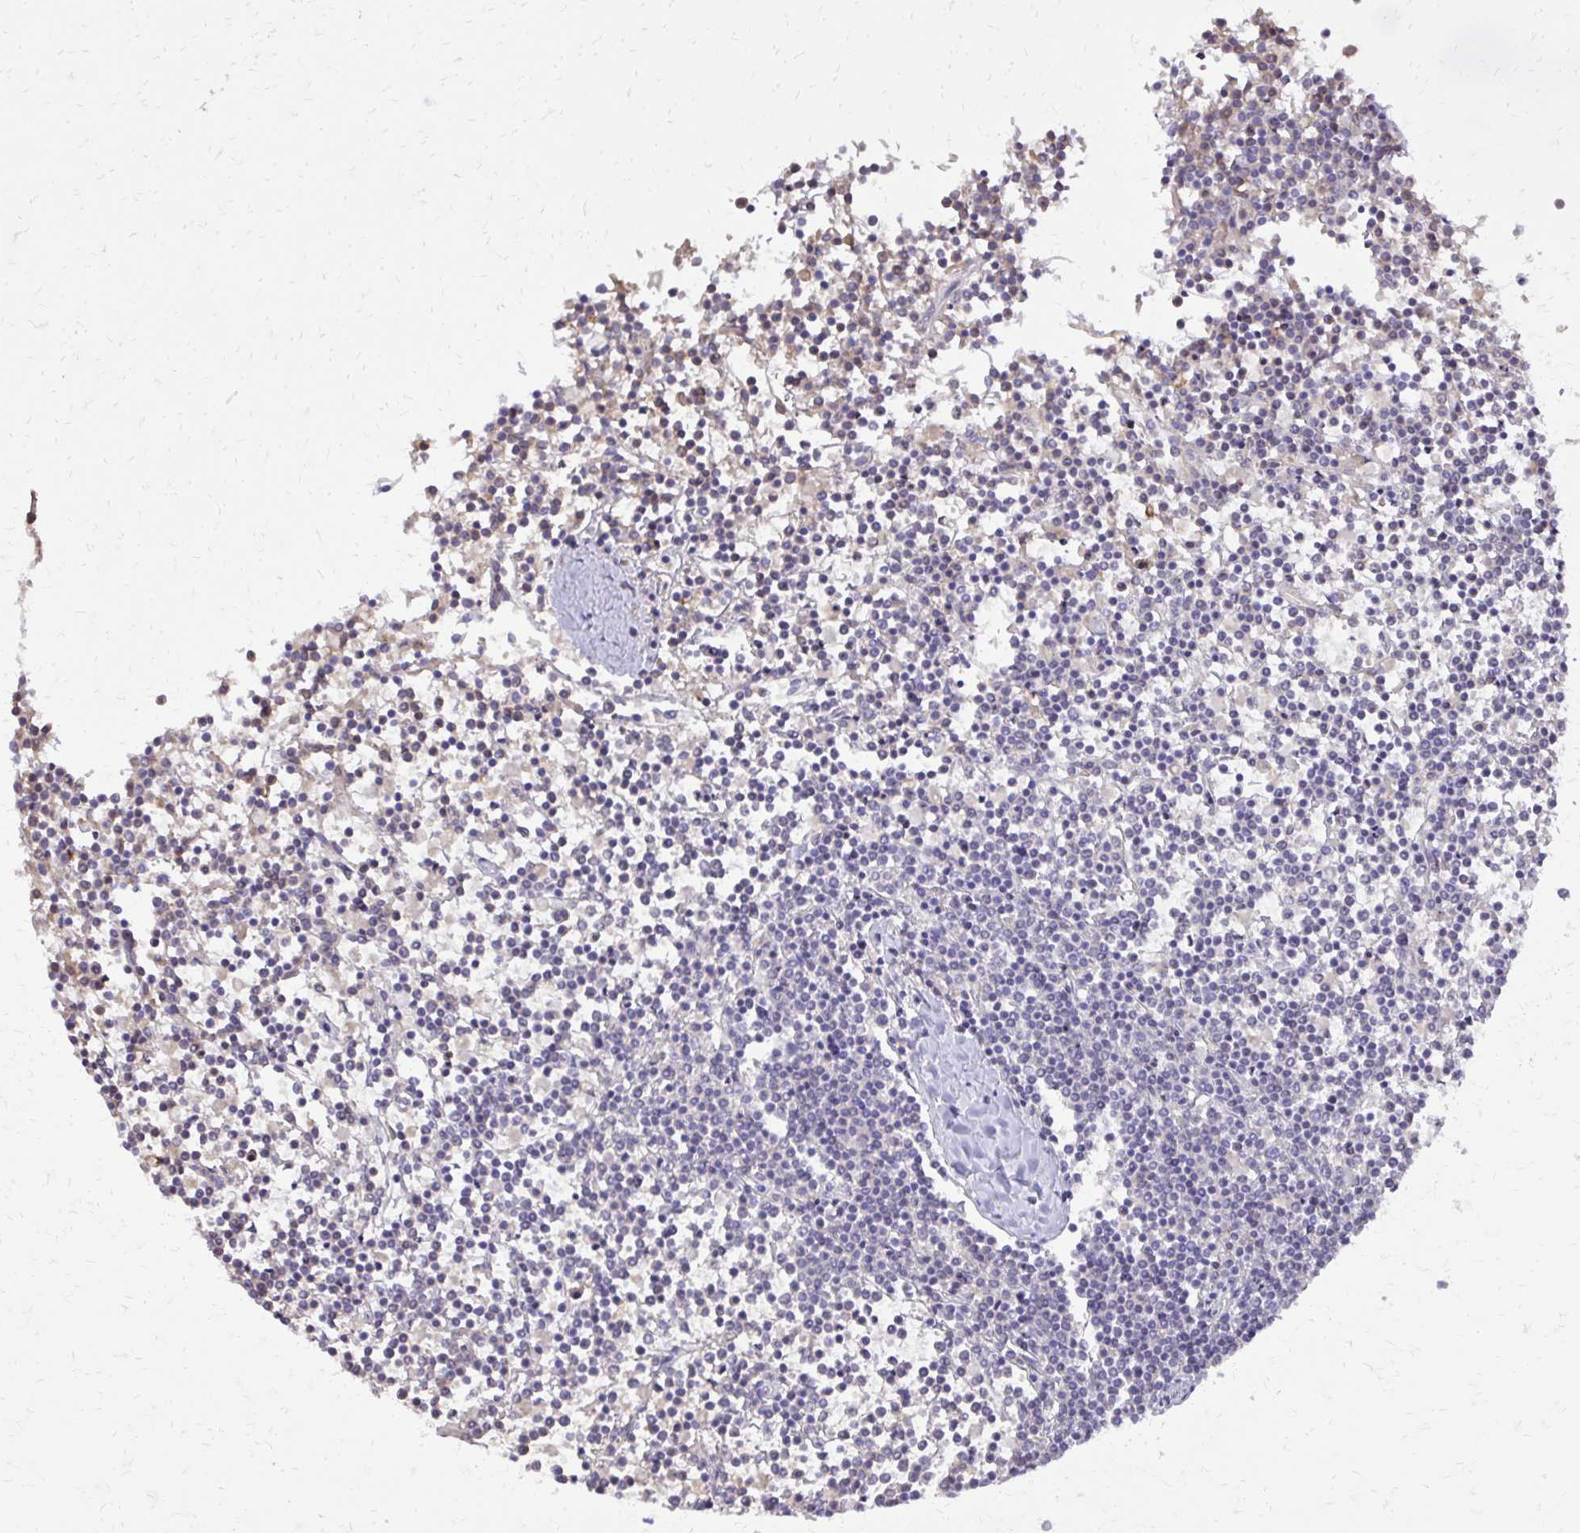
{"staining": {"intensity": "negative", "quantity": "none", "location": "none"}, "tissue": "lymphoma", "cell_type": "Tumor cells", "image_type": "cancer", "snomed": [{"axis": "morphology", "description": "Malignant lymphoma, non-Hodgkin's type, Low grade"}, {"axis": "topography", "description": "Spleen"}], "caption": "Immunohistochemistry micrograph of low-grade malignant lymphoma, non-Hodgkin's type stained for a protein (brown), which shows no positivity in tumor cells. The staining was performed using DAB to visualize the protein expression in brown, while the nuclei were stained in blue with hematoxylin (Magnification: 20x).", "gene": "CAT", "patient": {"sex": "female", "age": 19}}